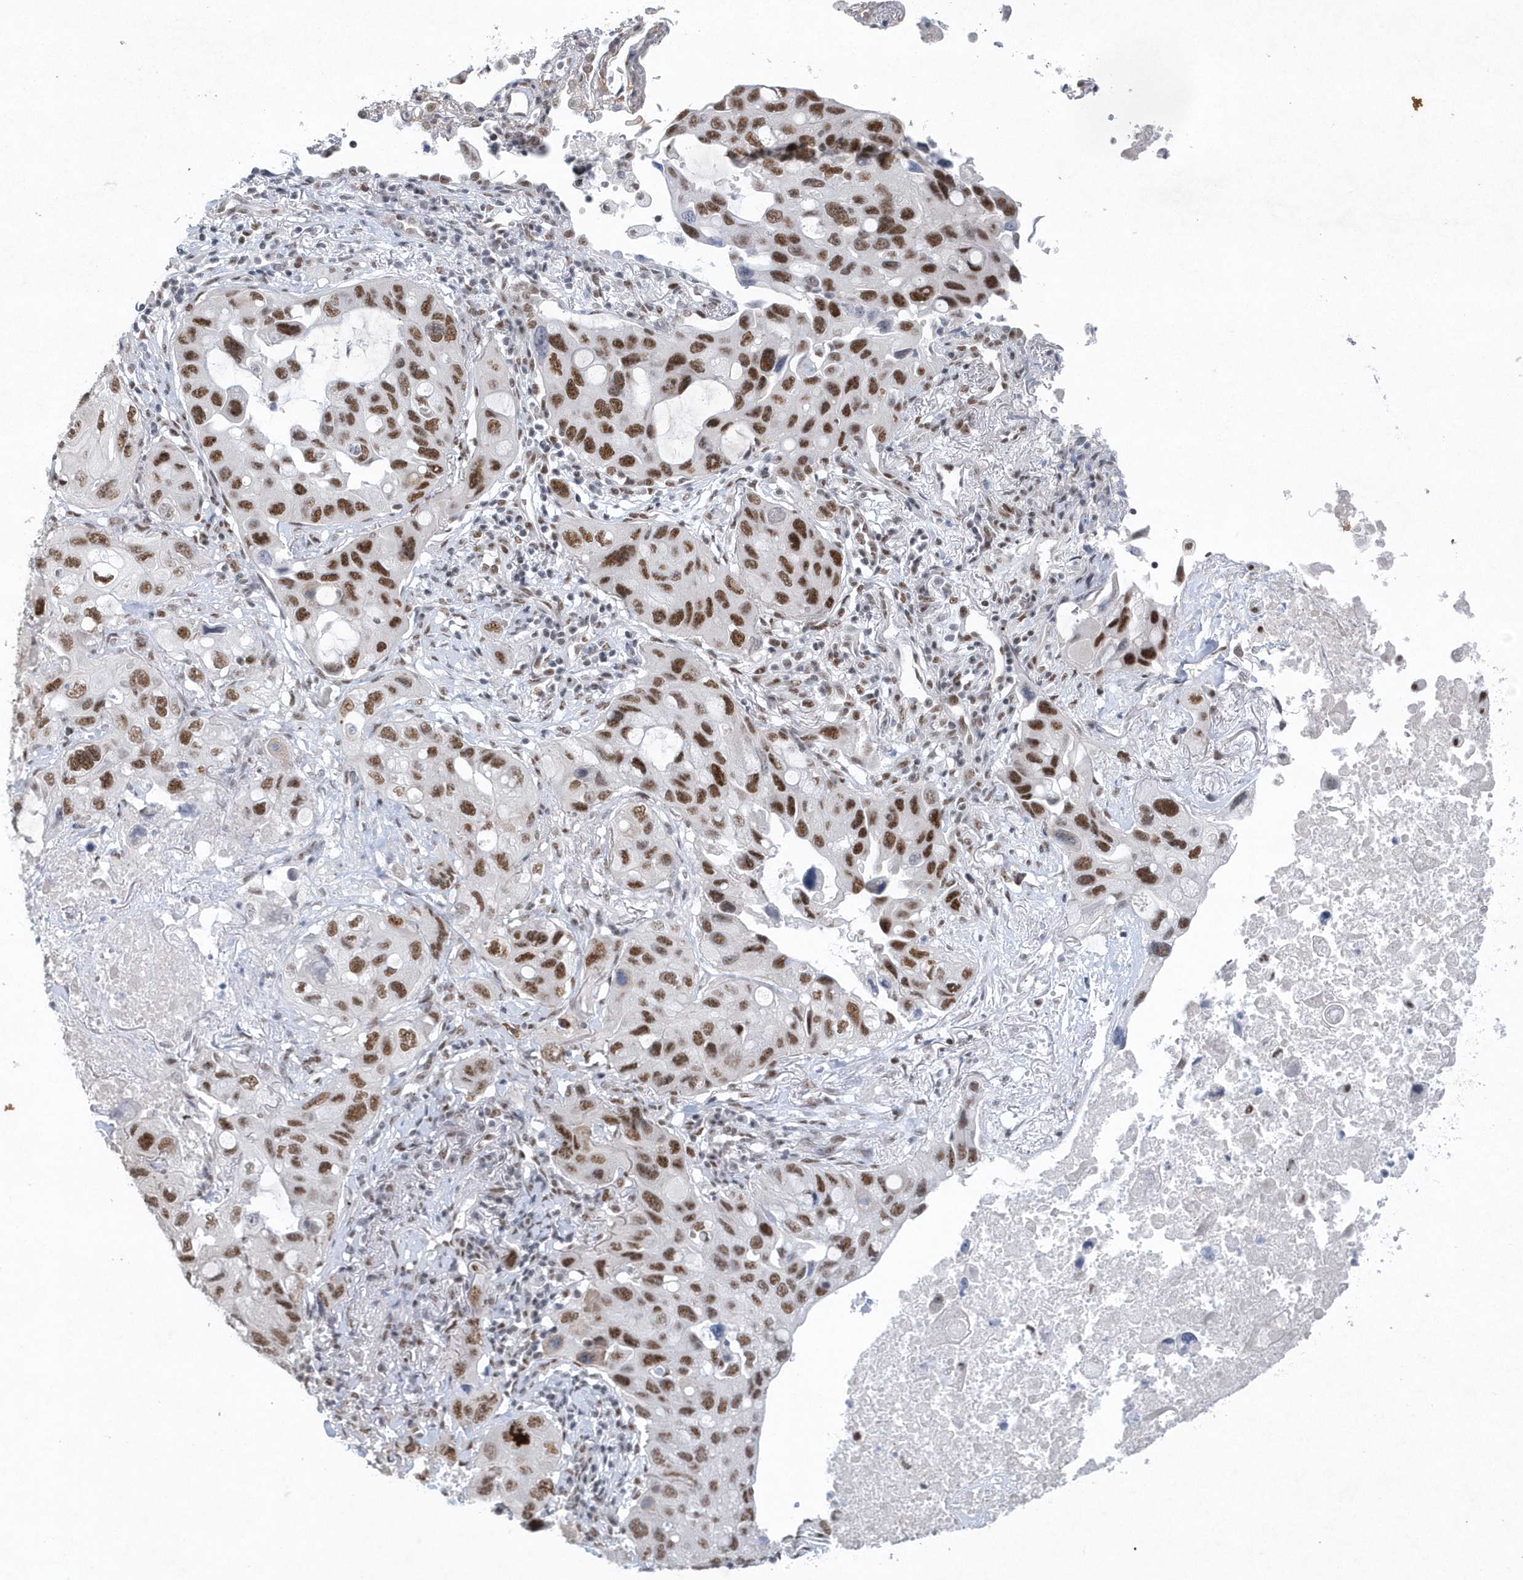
{"staining": {"intensity": "strong", "quantity": ">75%", "location": "nuclear"}, "tissue": "lung cancer", "cell_type": "Tumor cells", "image_type": "cancer", "snomed": [{"axis": "morphology", "description": "Squamous cell carcinoma, NOS"}, {"axis": "topography", "description": "Lung"}], "caption": "This micrograph shows immunohistochemistry staining of human lung squamous cell carcinoma, with high strong nuclear expression in approximately >75% of tumor cells.", "gene": "DCLRE1A", "patient": {"sex": "female", "age": 73}}